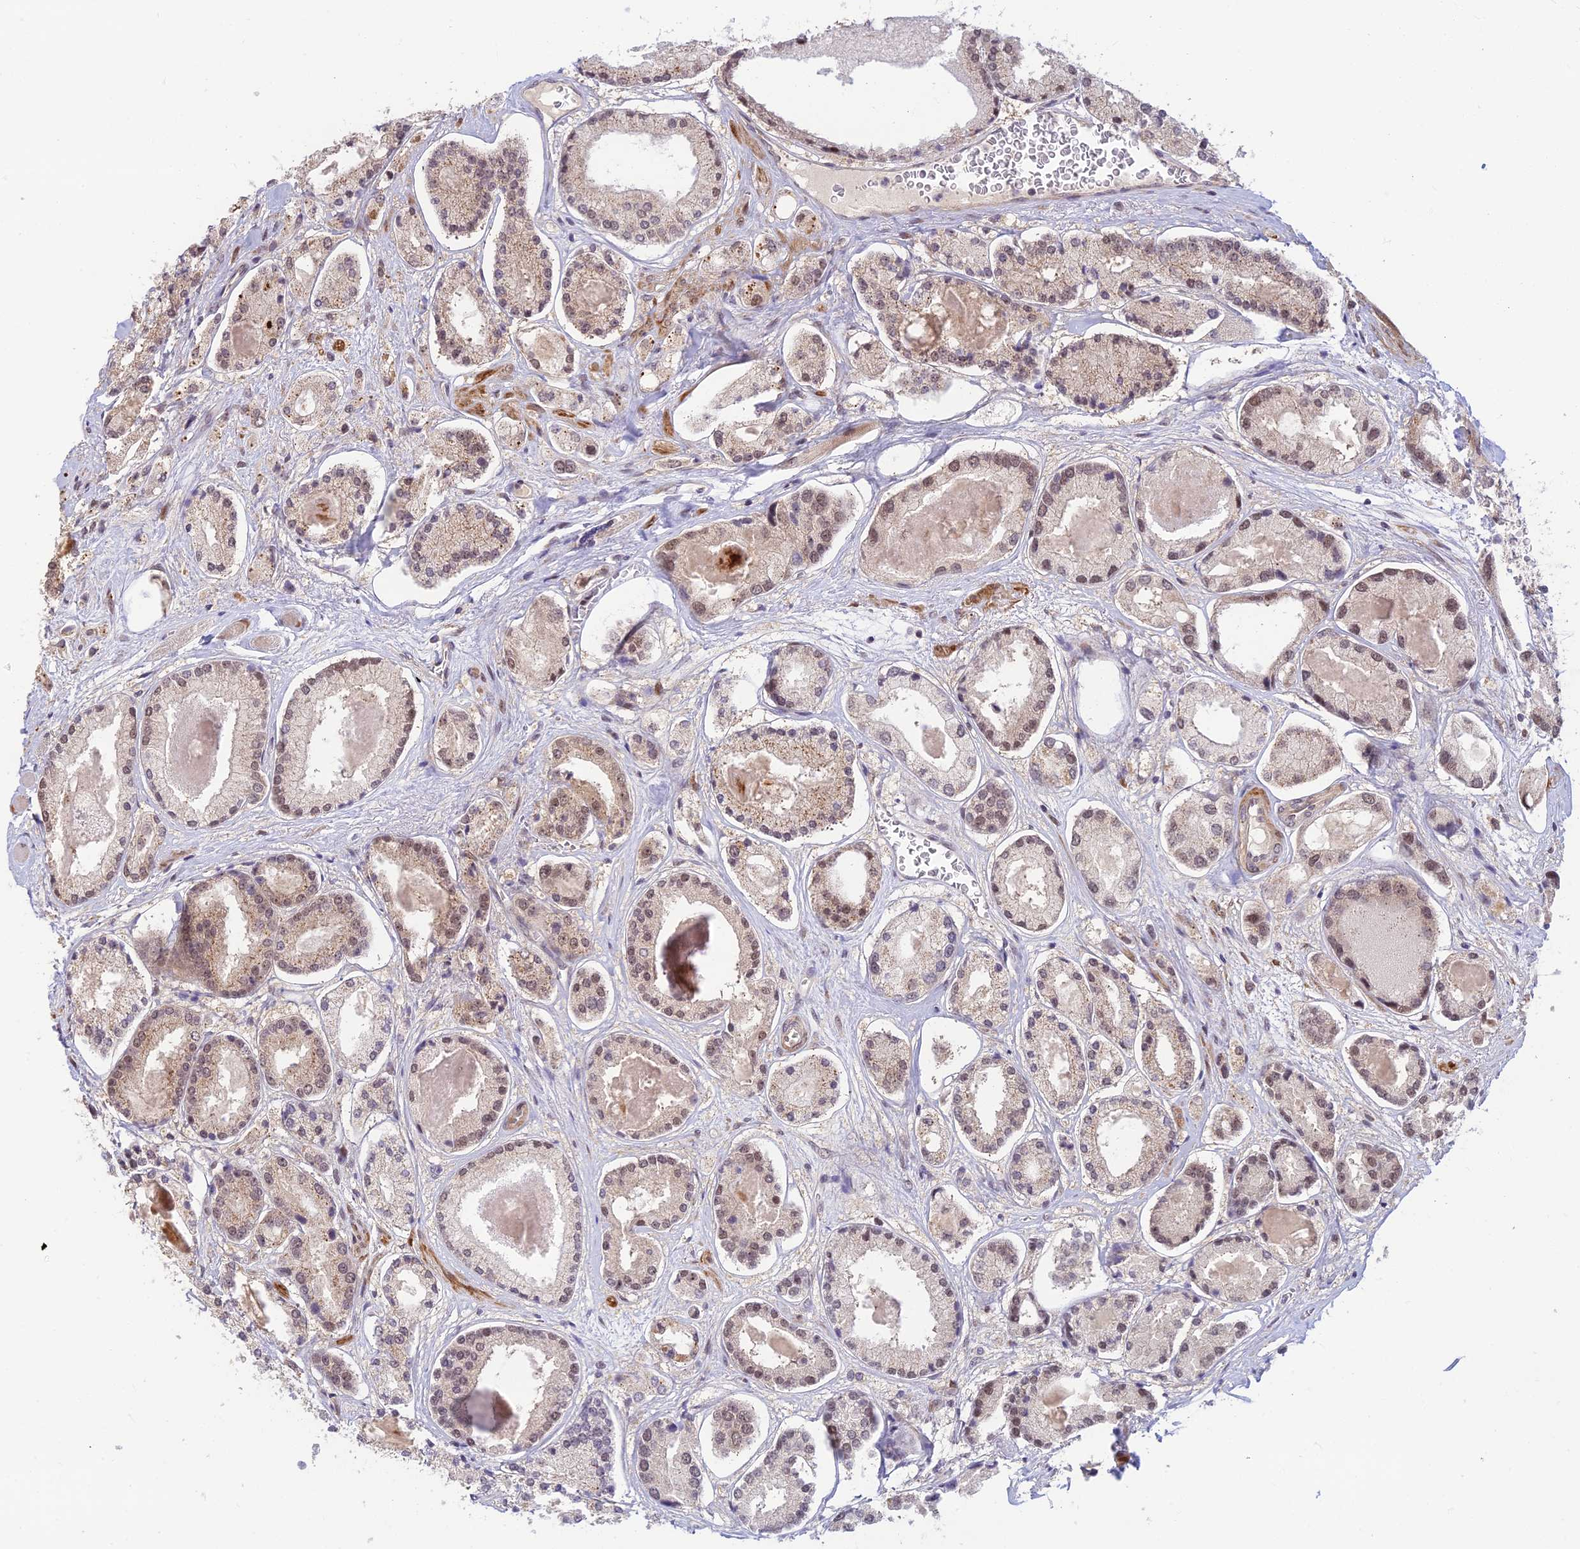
{"staining": {"intensity": "weak", "quantity": "25%-75%", "location": "cytoplasmic/membranous,nuclear"}, "tissue": "prostate cancer", "cell_type": "Tumor cells", "image_type": "cancer", "snomed": [{"axis": "morphology", "description": "Adenocarcinoma, High grade"}, {"axis": "topography", "description": "Prostate"}], "caption": "Protein staining of prostate cancer (high-grade adenocarcinoma) tissue displays weak cytoplasmic/membranous and nuclear positivity in about 25%-75% of tumor cells.", "gene": "ASPDH", "patient": {"sex": "male", "age": 67}}